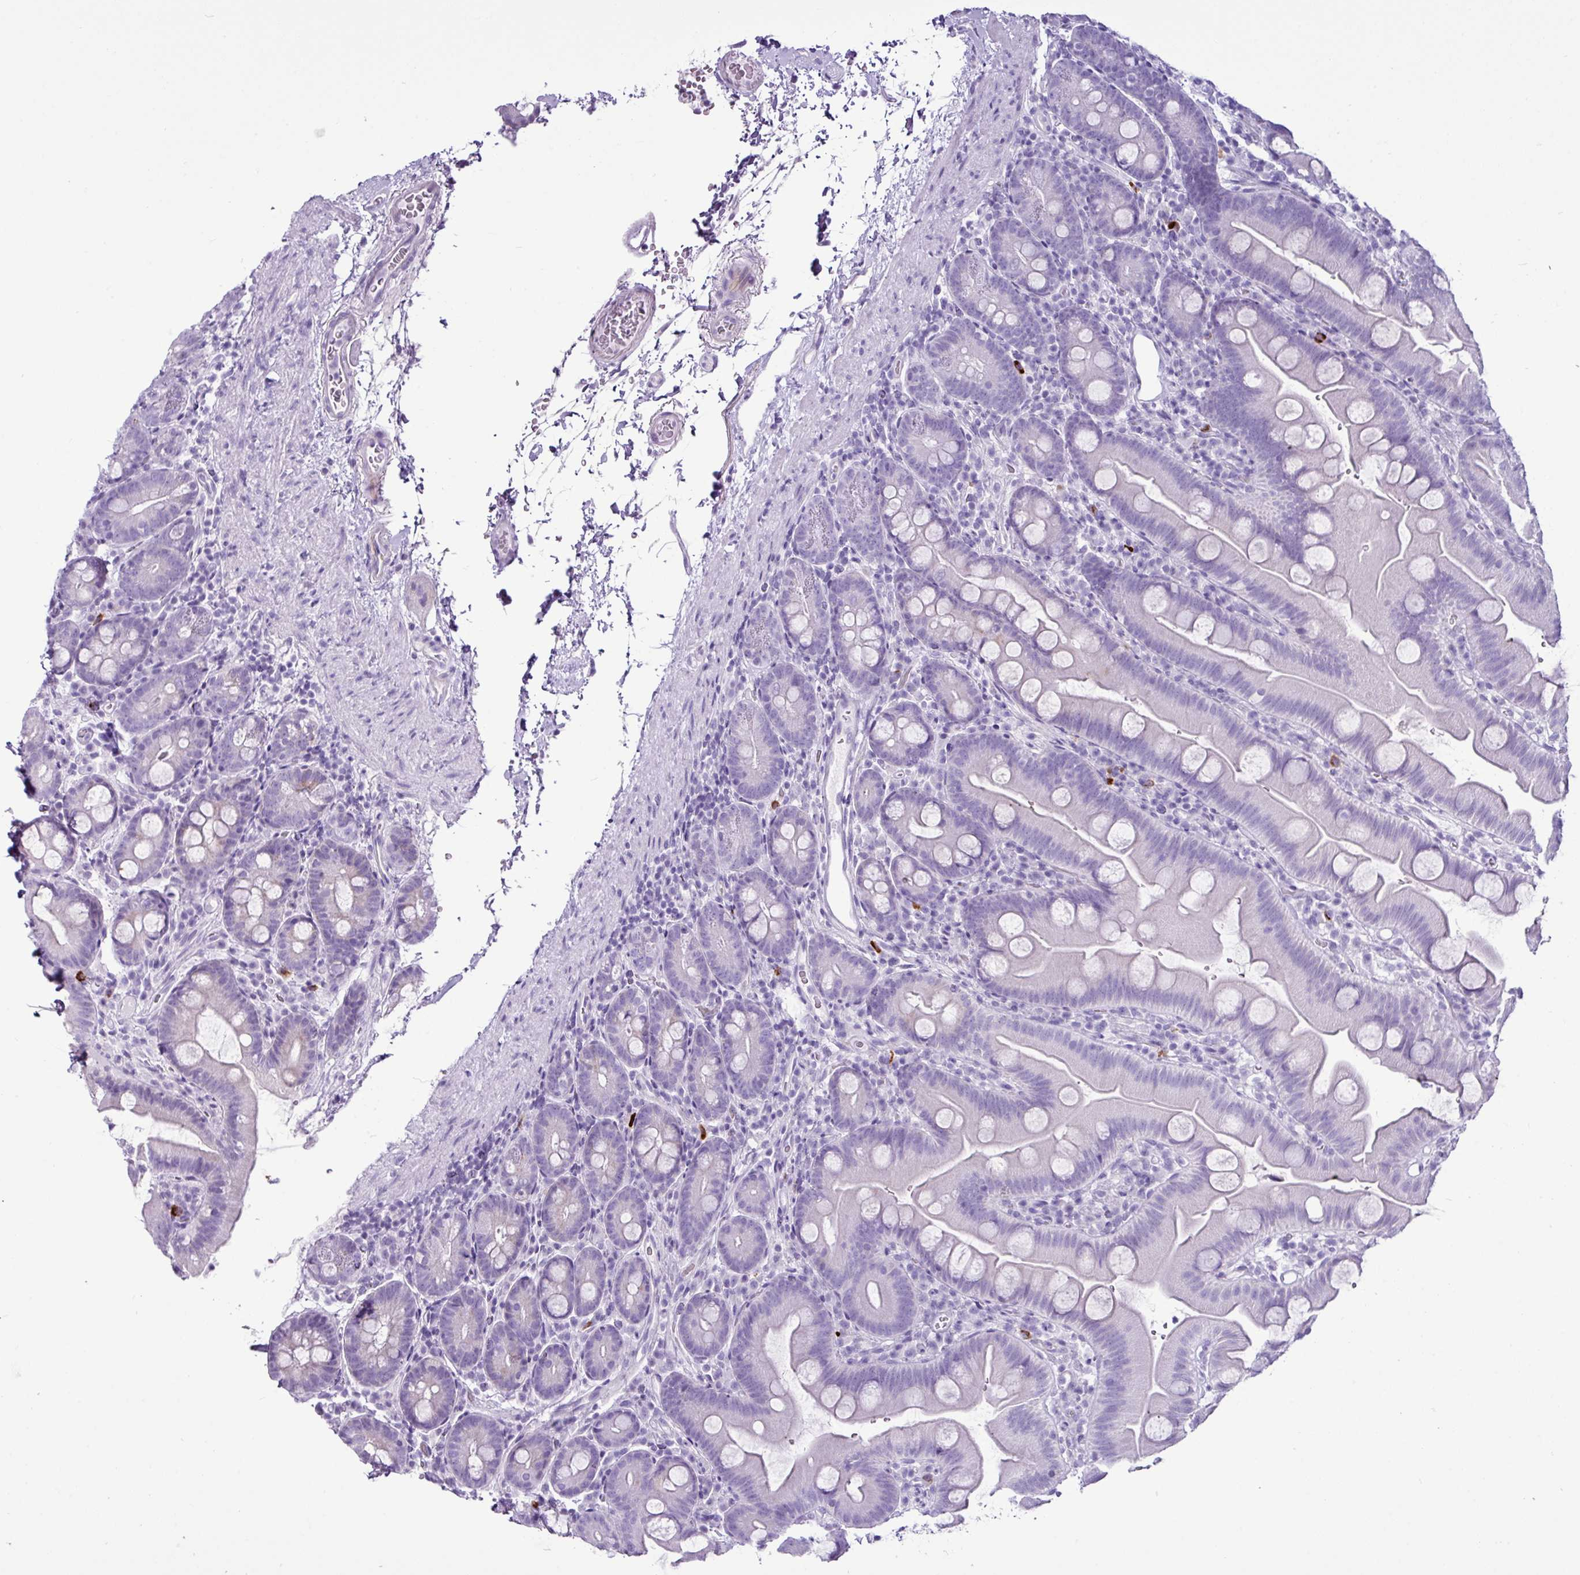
{"staining": {"intensity": "negative", "quantity": "none", "location": "none"}, "tissue": "small intestine", "cell_type": "Glandular cells", "image_type": "normal", "snomed": [{"axis": "morphology", "description": "Normal tissue, NOS"}, {"axis": "topography", "description": "Small intestine"}], "caption": "Immunohistochemical staining of benign human small intestine displays no significant staining in glandular cells. The staining is performed using DAB (3,3'-diaminobenzidine) brown chromogen with nuclei counter-stained in using hematoxylin.", "gene": "LILRB4", "patient": {"sex": "female", "age": 68}}